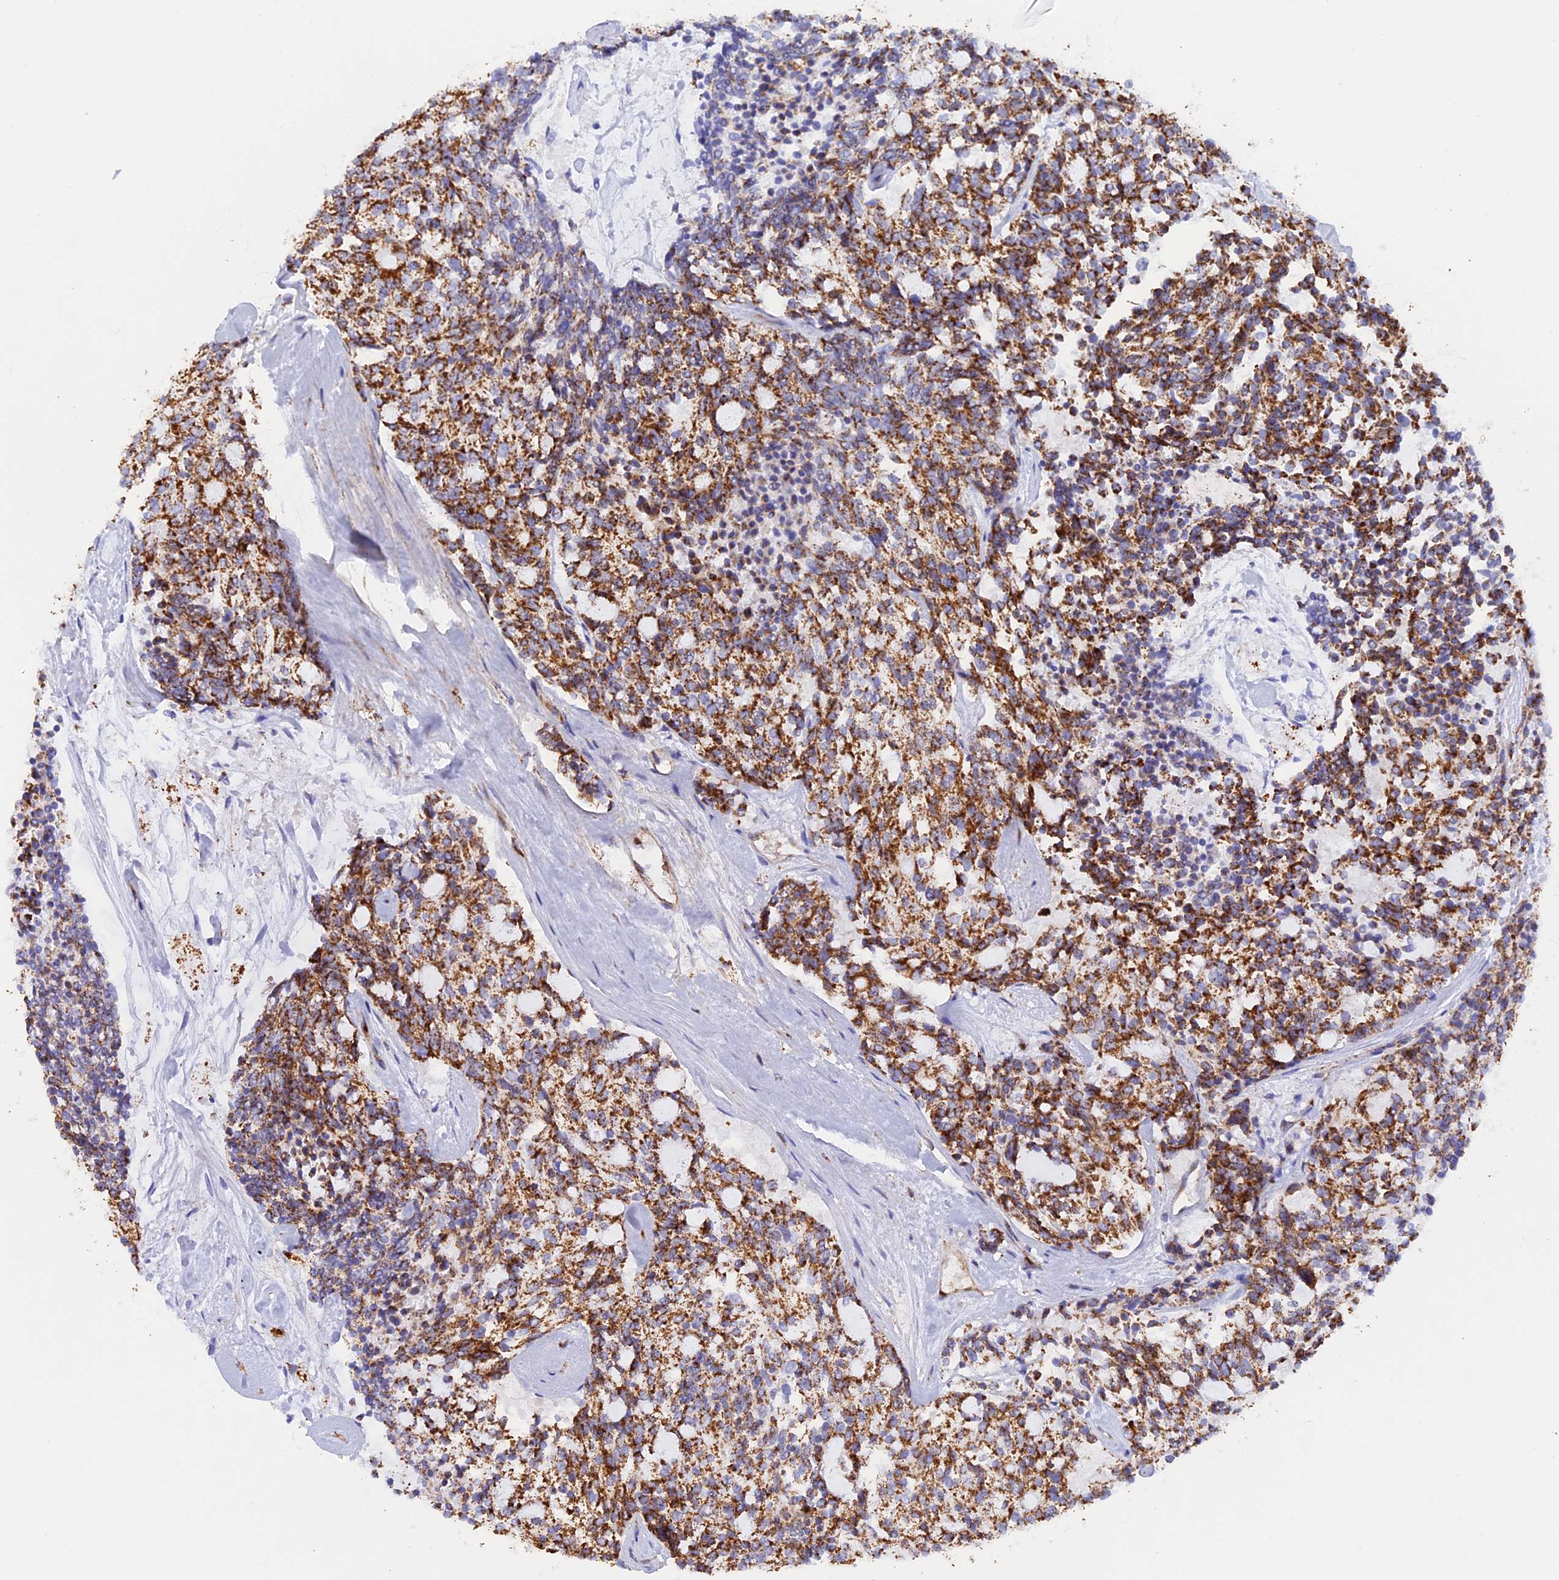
{"staining": {"intensity": "strong", "quantity": ">75%", "location": "cytoplasmic/membranous"}, "tissue": "carcinoid", "cell_type": "Tumor cells", "image_type": "cancer", "snomed": [{"axis": "morphology", "description": "Carcinoid, malignant, NOS"}, {"axis": "topography", "description": "Pancreas"}], "caption": "Strong cytoplasmic/membranous staining is identified in about >75% of tumor cells in carcinoid.", "gene": "UQCRB", "patient": {"sex": "female", "age": 54}}